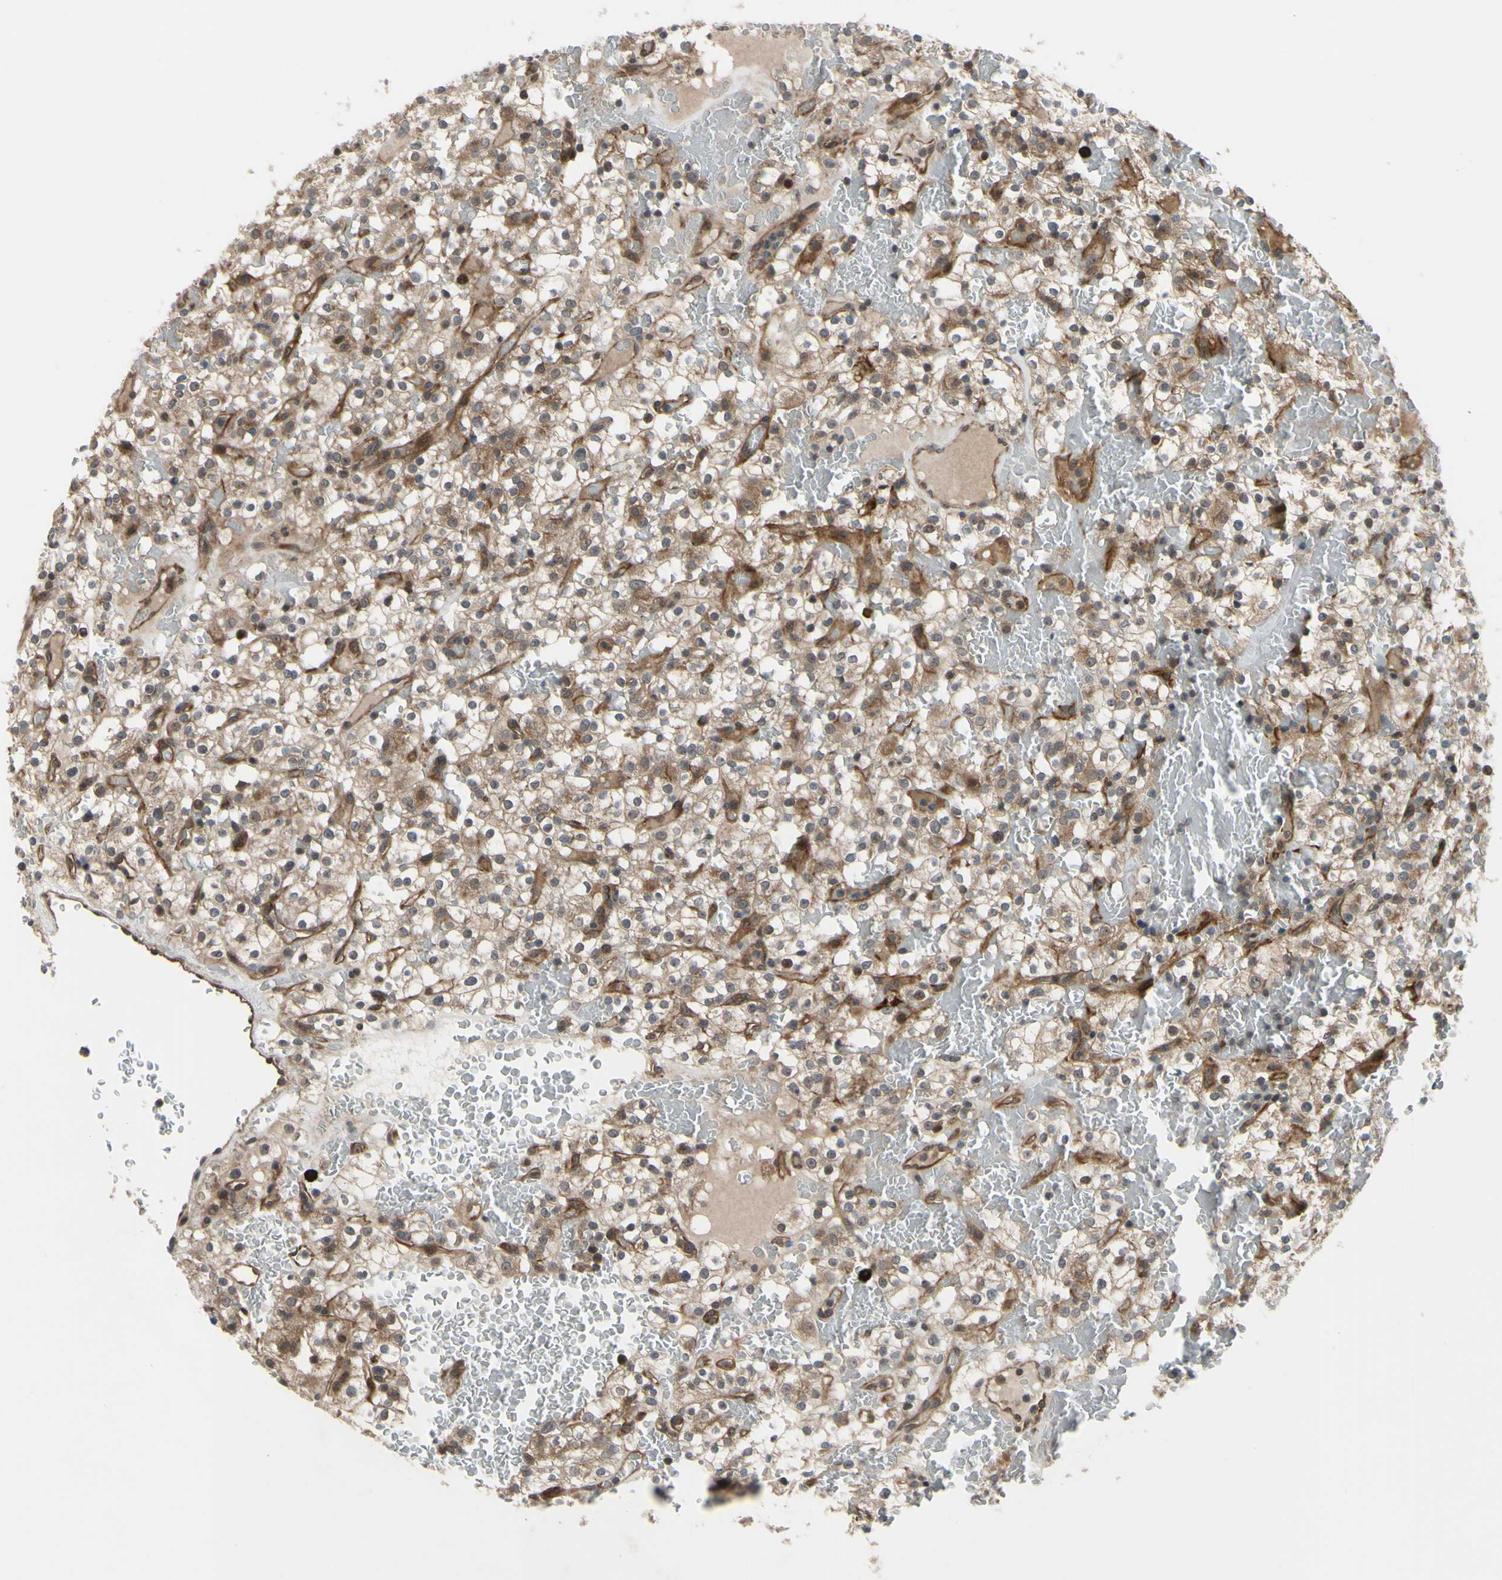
{"staining": {"intensity": "moderate", "quantity": ">75%", "location": "cytoplasmic/membranous"}, "tissue": "renal cancer", "cell_type": "Tumor cells", "image_type": "cancer", "snomed": [{"axis": "morphology", "description": "Normal tissue, NOS"}, {"axis": "morphology", "description": "Adenocarcinoma, NOS"}, {"axis": "topography", "description": "Kidney"}], "caption": "A high-resolution photomicrograph shows IHC staining of adenocarcinoma (renal), which displays moderate cytoplasmic/membranous positivity in approximately >75% of tumor cells.", "gene": "COMMD9", "patient": {"sex": "female", "age": 72}}